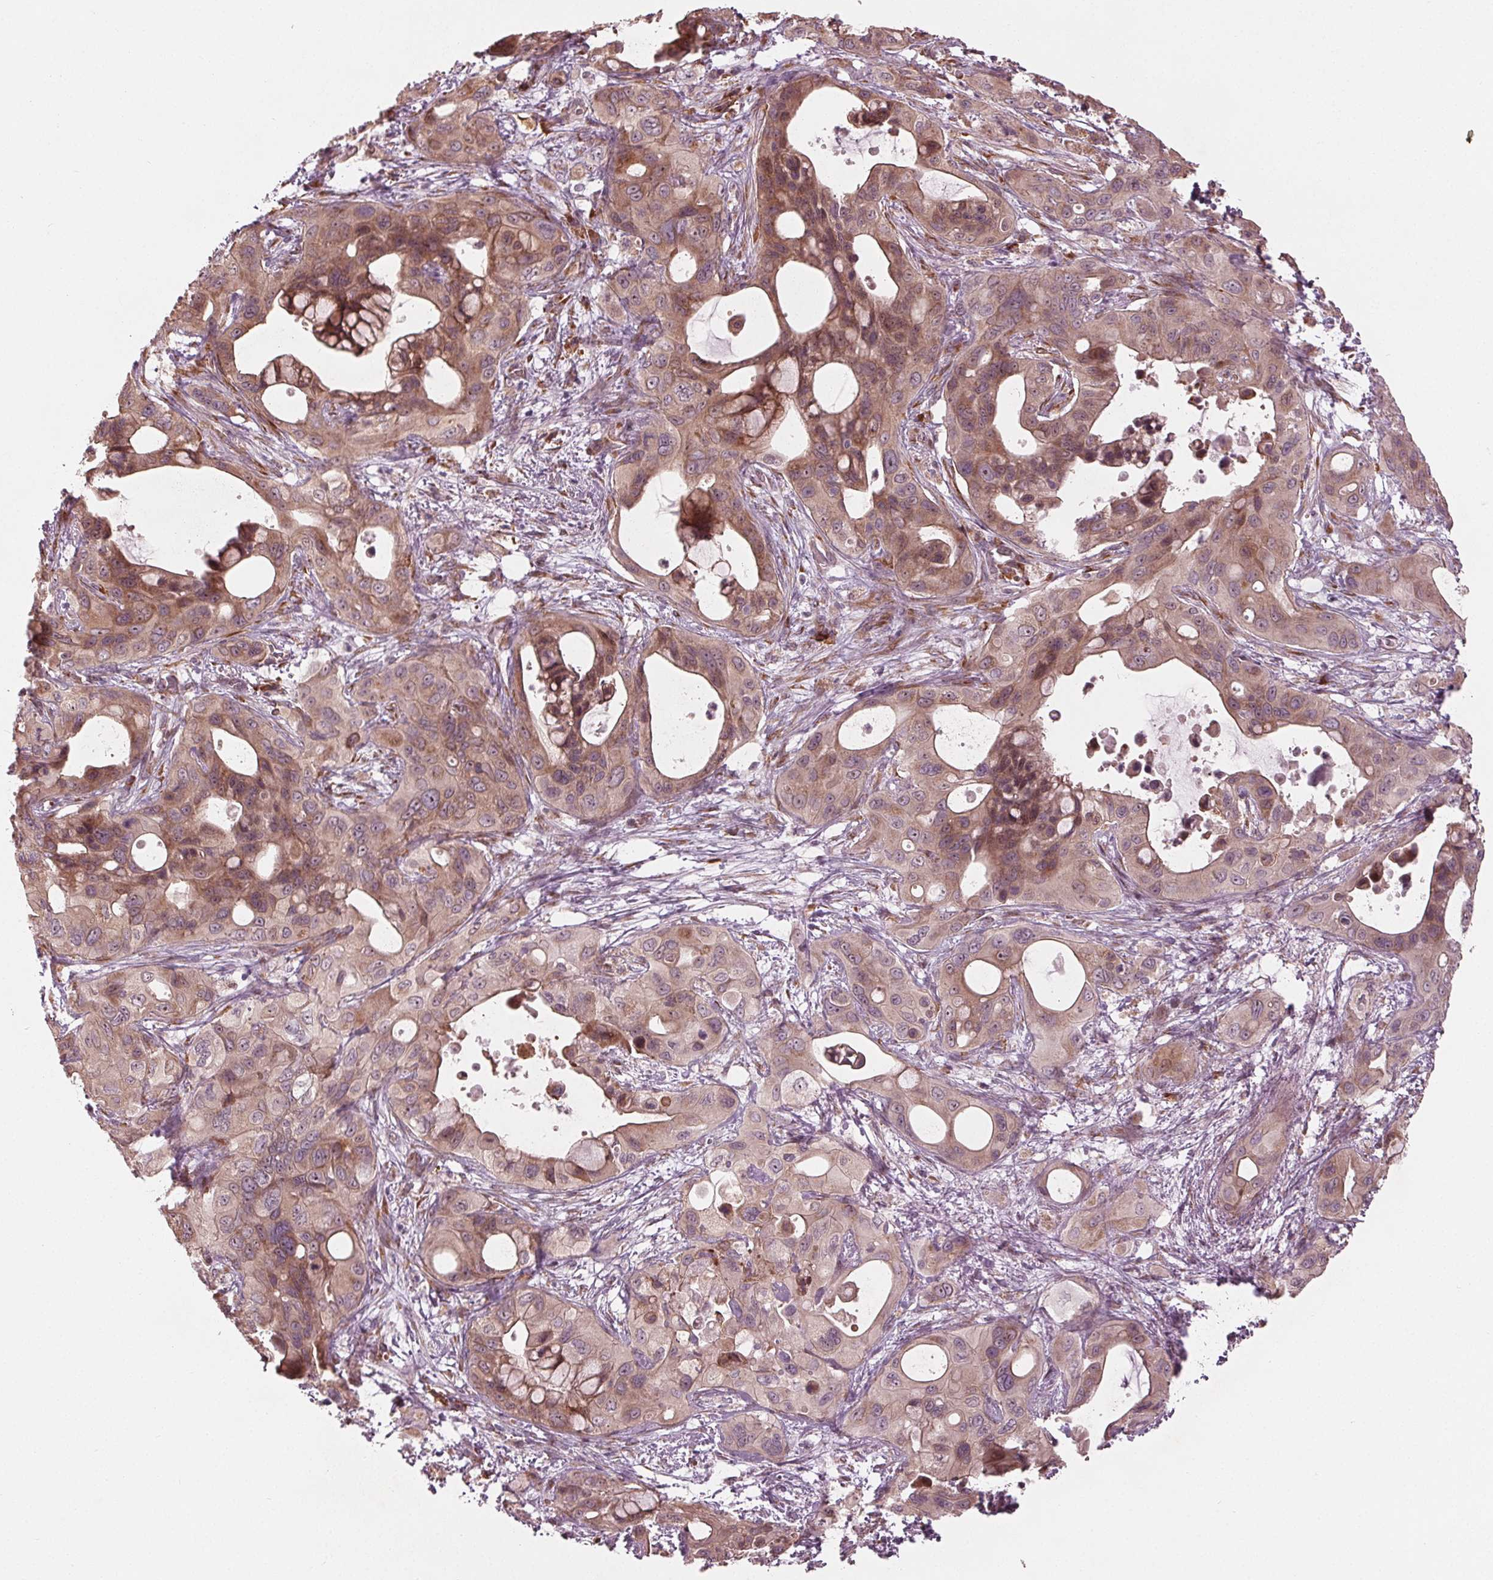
{"staining": {"intensity": "weak", "quantity": ">75%", "location": "cytoplasmic/membranous"}, "tissue": "pancreatic cancer", "cell_type": "Tumor cells", "image_type": "cancer", "snomed": [{"axis": "morphology", "description": "Adenocarcinoma, NOS"}, {"axis": "topography", "description": "Pancreas"}], "caption": "Tumor cells show weak cytoplasmic/membranous staining in about >75% of cells in adenocarcinoma (pancreatic).", "gene": "CMIP", "patient": {"sex": "male", "age": 71}}